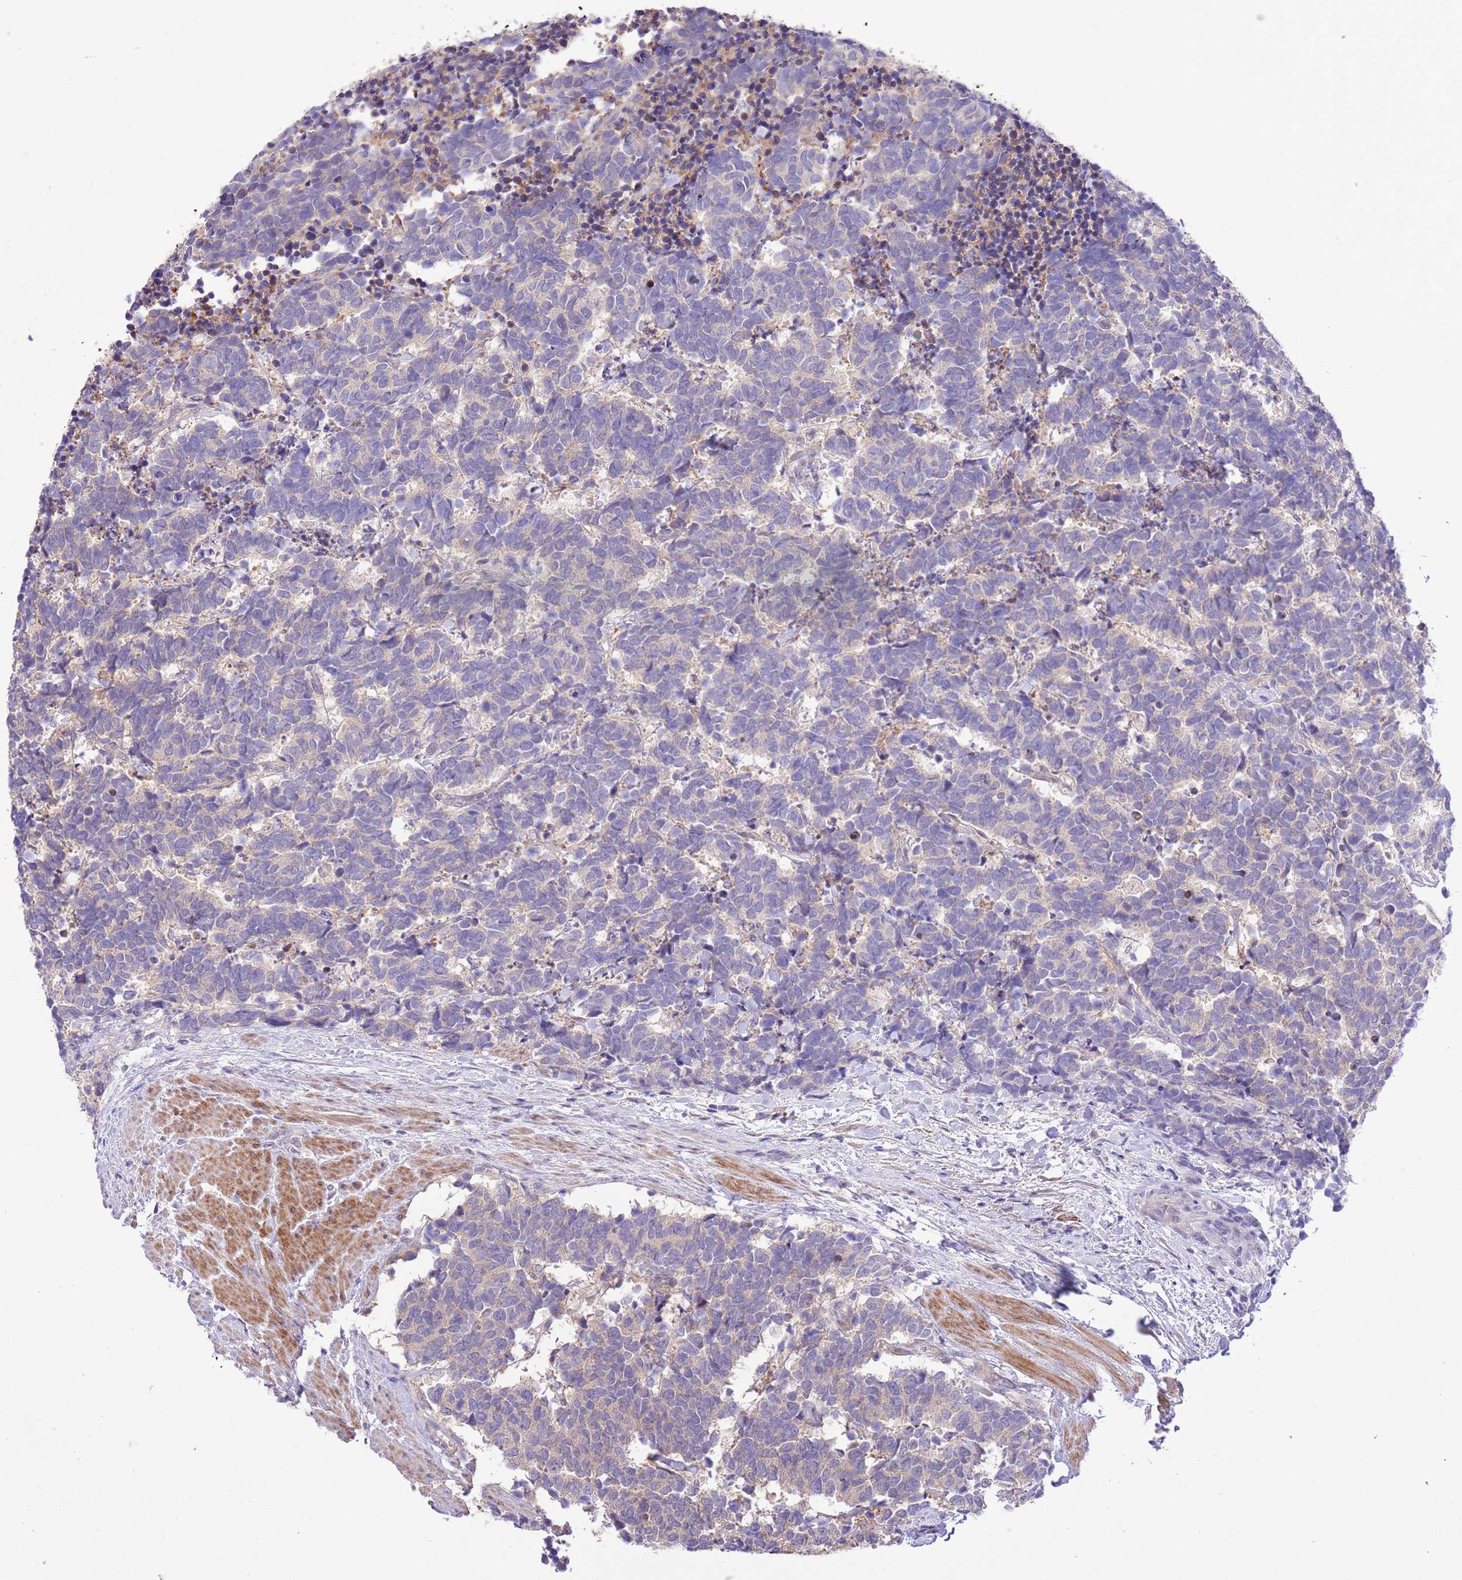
{"staining": {"intensity": "negative", "quantity": "none", "location": "none"}, "tissue": "carcinoid", "cell_type": "Tumor cells", "image_type": "cancer", "snomed": [{"axis": "morphology", "description": "Carcinoma, NOS"}, {"axis": "morphology", "description": "Carcinoid, malignant, NOS"}, {"axis": "topography", "description": "Prostate"}], "caption": "DAB immunohistochemical staining of human carcinoid shows no significant positivity in tumor cells. (Stains: DAB IHC with hematoxylin counter stain, Microscopy: brightfield microscopy at high magnification).", "gene": "PRR32", "patient": {"sex": "male", "age": 57}}